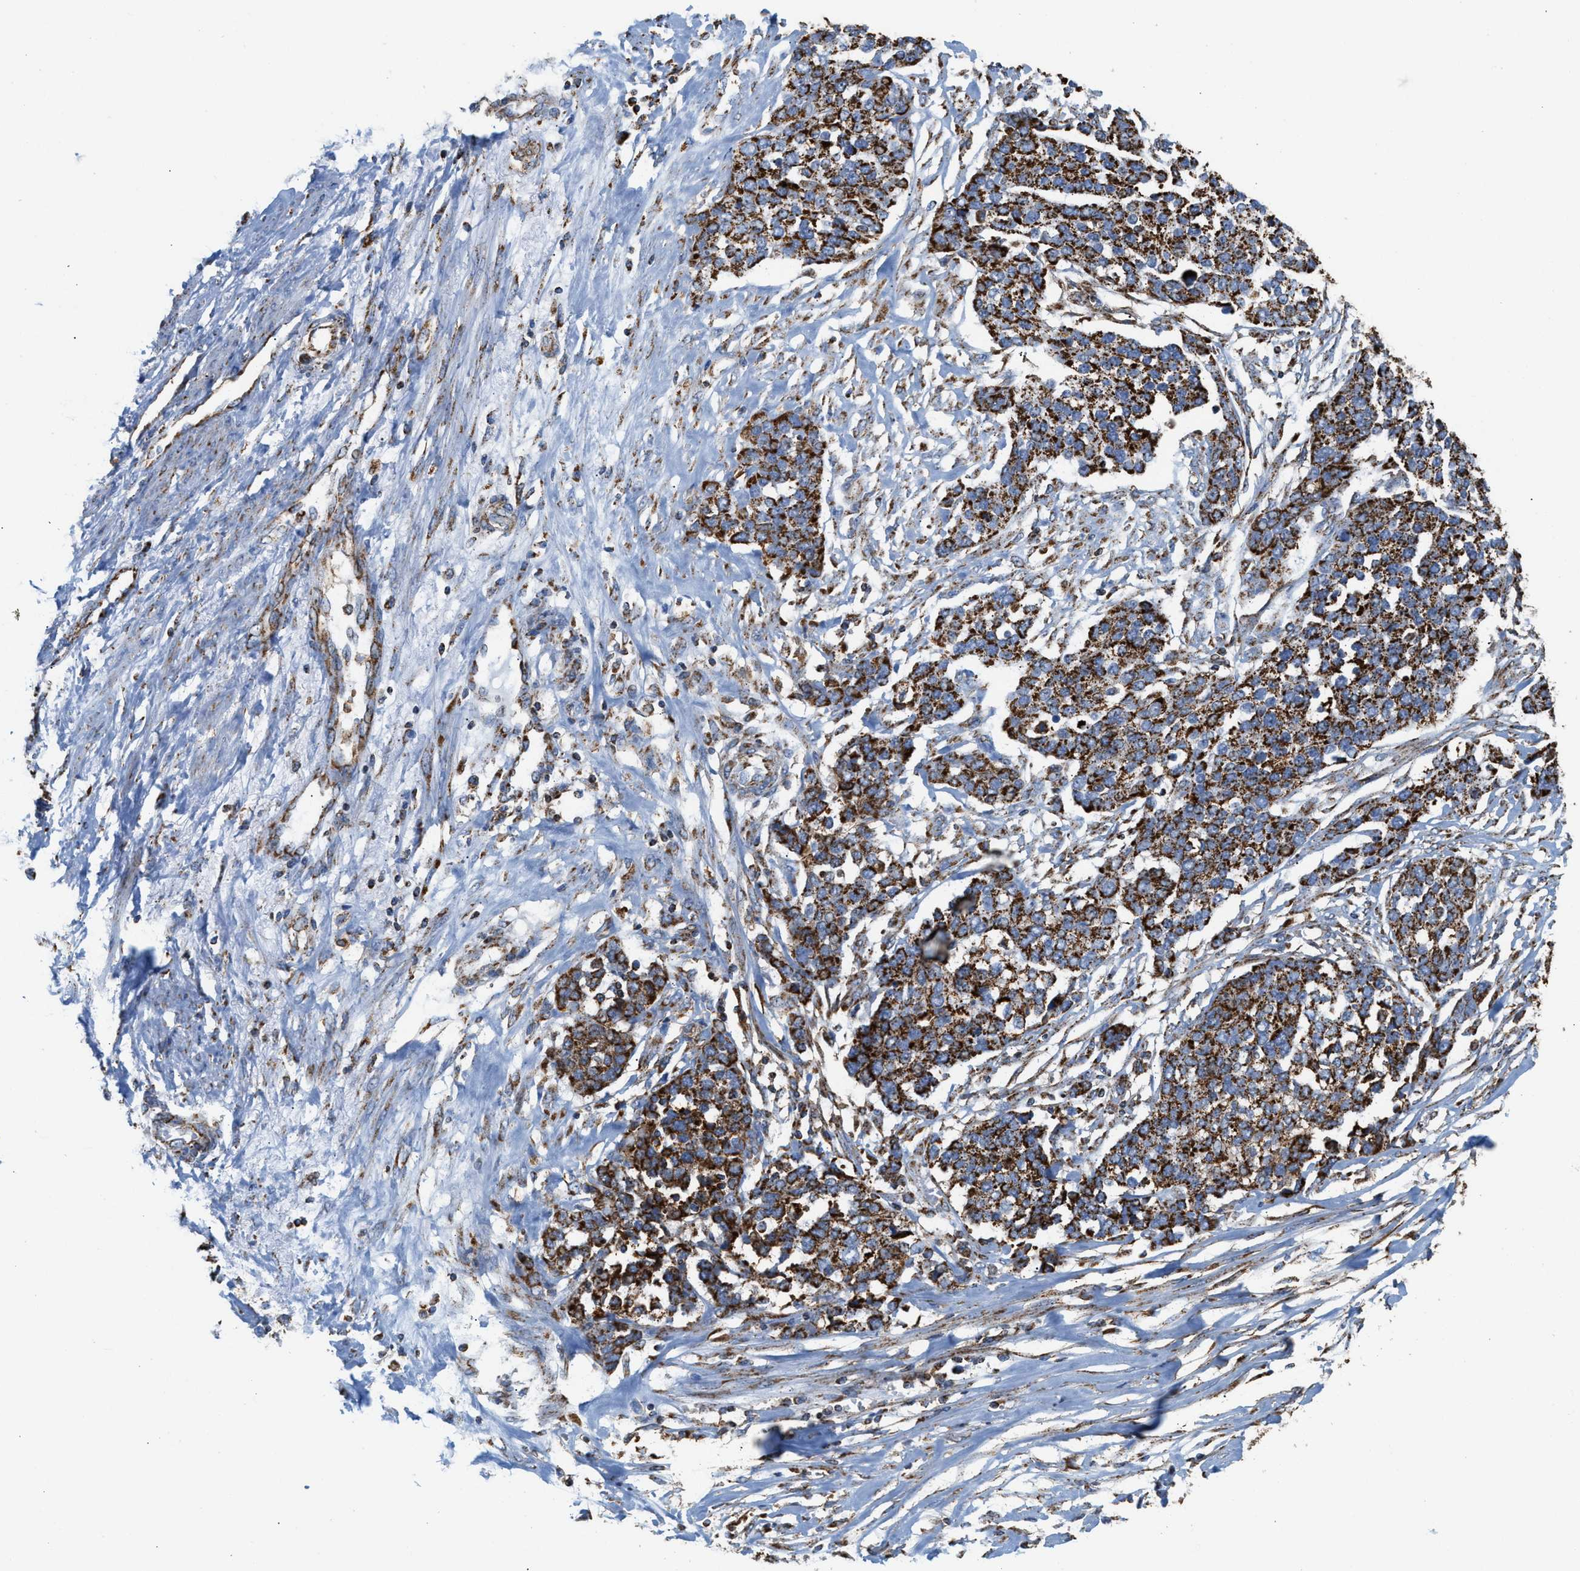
{"staining": {"intensity": "strong", "quantity": ">75%", "location": "cytoplasmic/membranous"}, "tissue": "ovarian cancer", "cell_type": "Tumor cells", "image_type": "cancer", "snomed": [{"axis": "morphology", "description": "Cystadenocarcinoma, serous, NOS"}, {"axis": "topography", "description": "Ovary"}], "caption": "Ovarian cancer tissue demonstrates strong cytoplasmic/membranous positivity in about >75% of tumor cells", "gene": "ECHS1", "patient": {"sex": "female", "age": 44}}